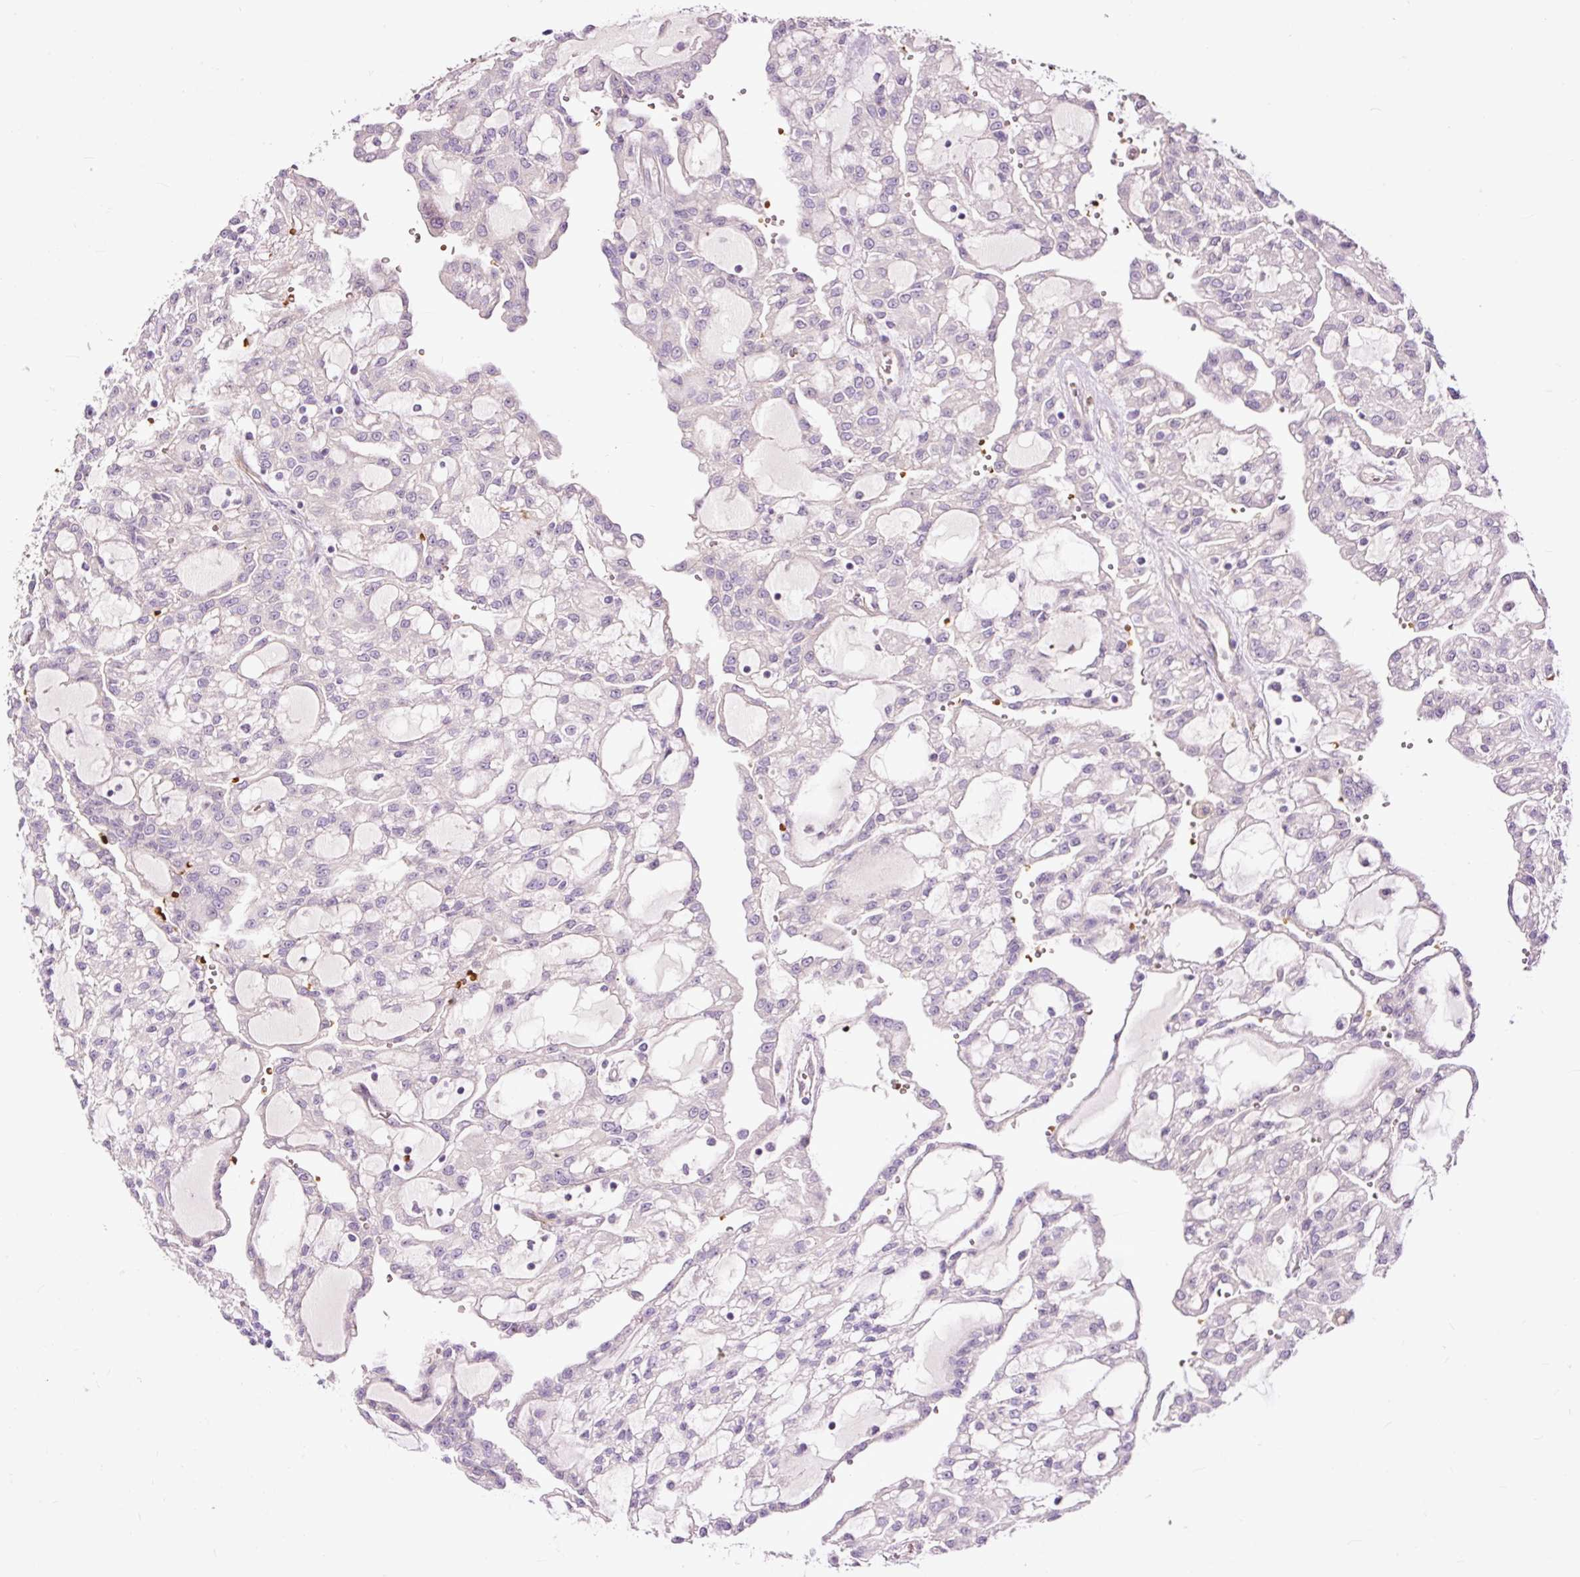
{"staining": {"intensity": "negative", "quantity": "none", "location": "none"}, "tissue": "renal cancer", "cell_type": "Tumor cells", "image_type": "cancer", "snomed": [{"axis": "morphology", "description": "Adenocarcinoma, NOS"}, {"axis": "topography", "description": "Kidney"}], "caption": "Tumor cells show no significant positivity in adenocarcinoma (renal).", "gene": "USHBP1", "patient": {"sex": "male", "age": 63}}